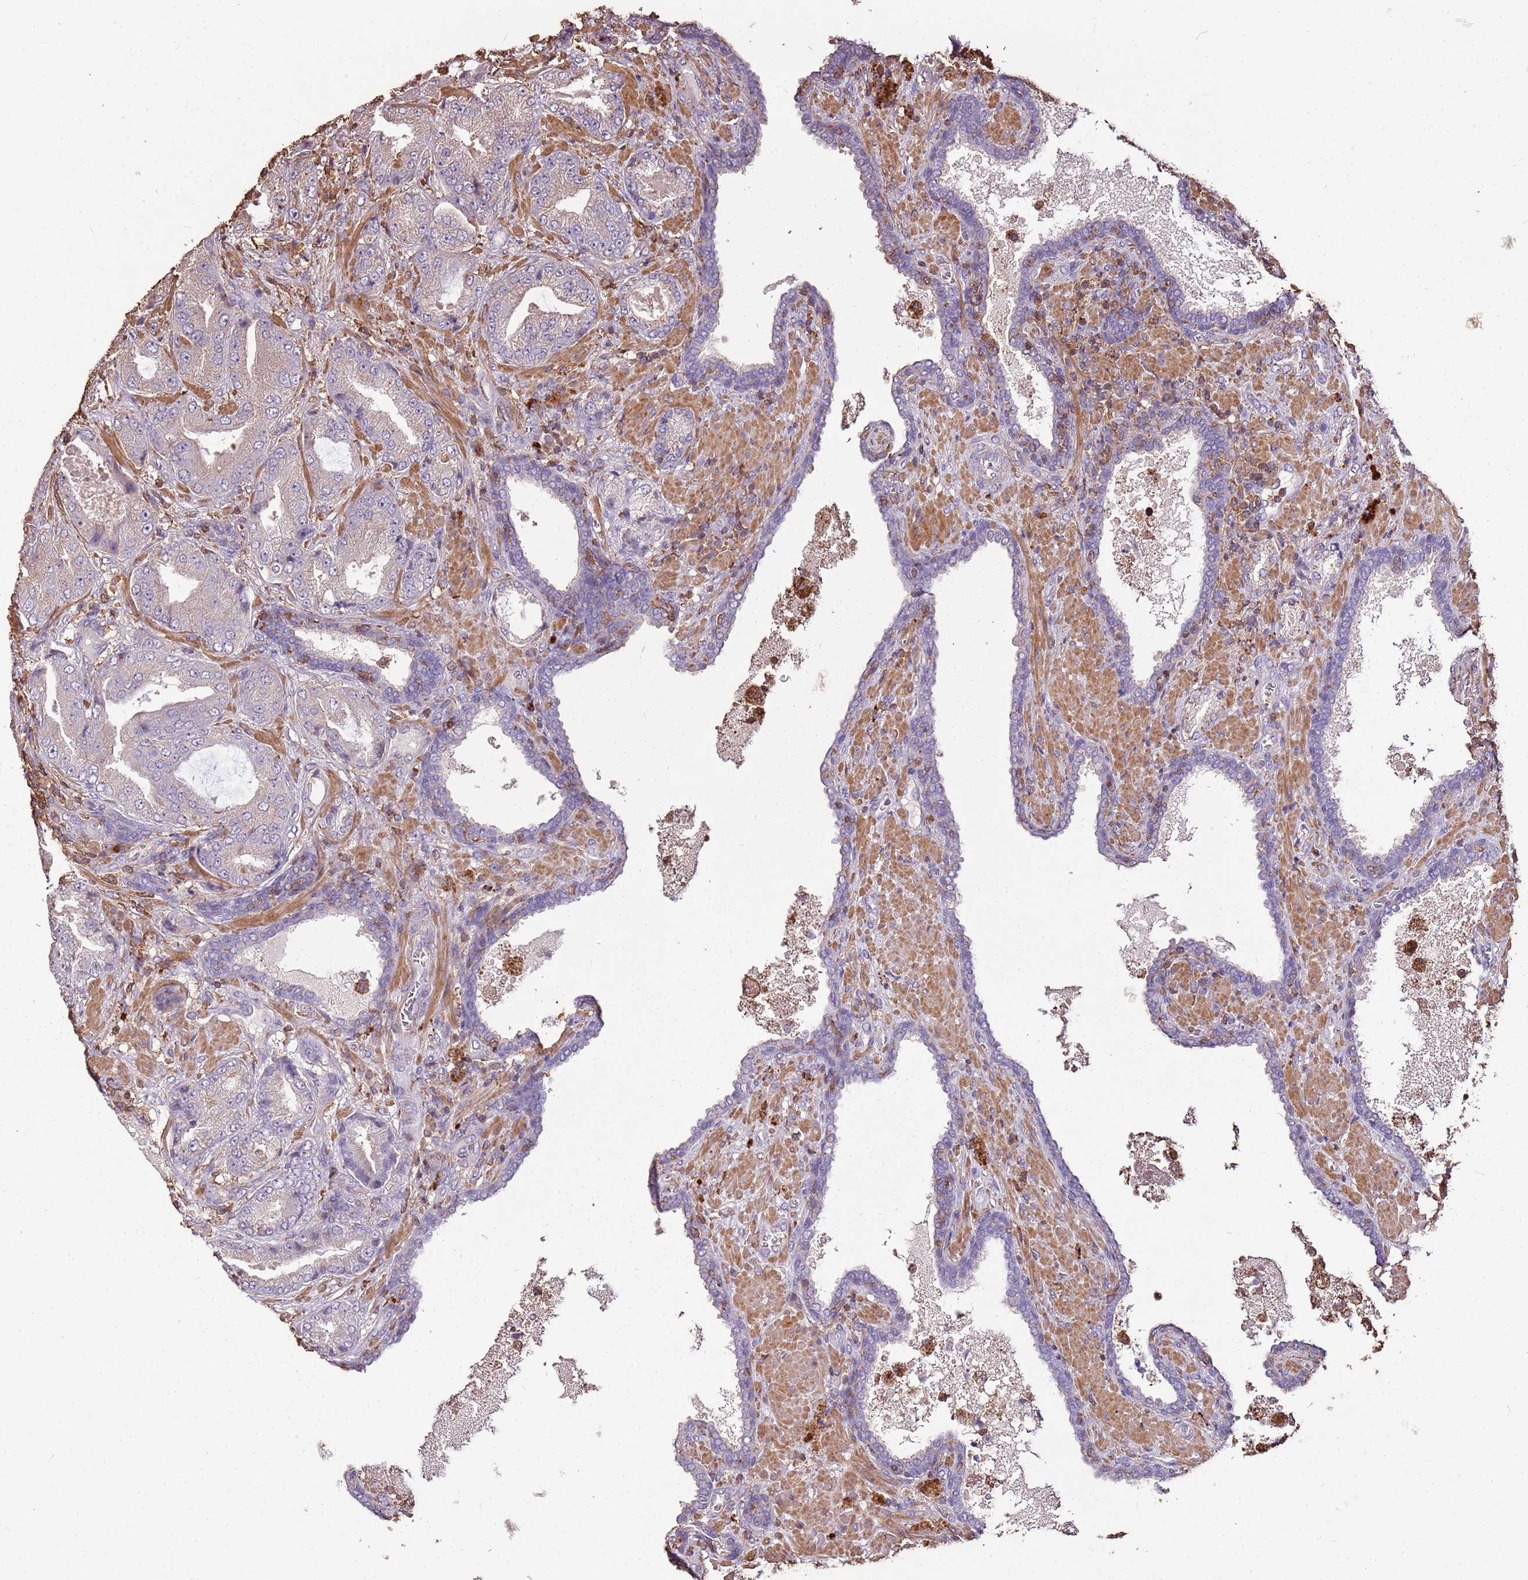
{"staining": {"intensity": "negative", "quantity": "none", "location": "none"}, "tissue": "prostate cancer", "cell_type": "Tumor cells", "image_type": "cancer", "snomed": [{"axis": "morphology", "description": "Adenocarcinoma, High grade"}, {"axis": "topography", "description": "Prostate"}], "caption": "A histopathology image of human prostate high-grade adenocarcinoma is negative for staining in tumor cells.", "gene": "ARL10", "patient": {"sex": "male", "age": 68}}